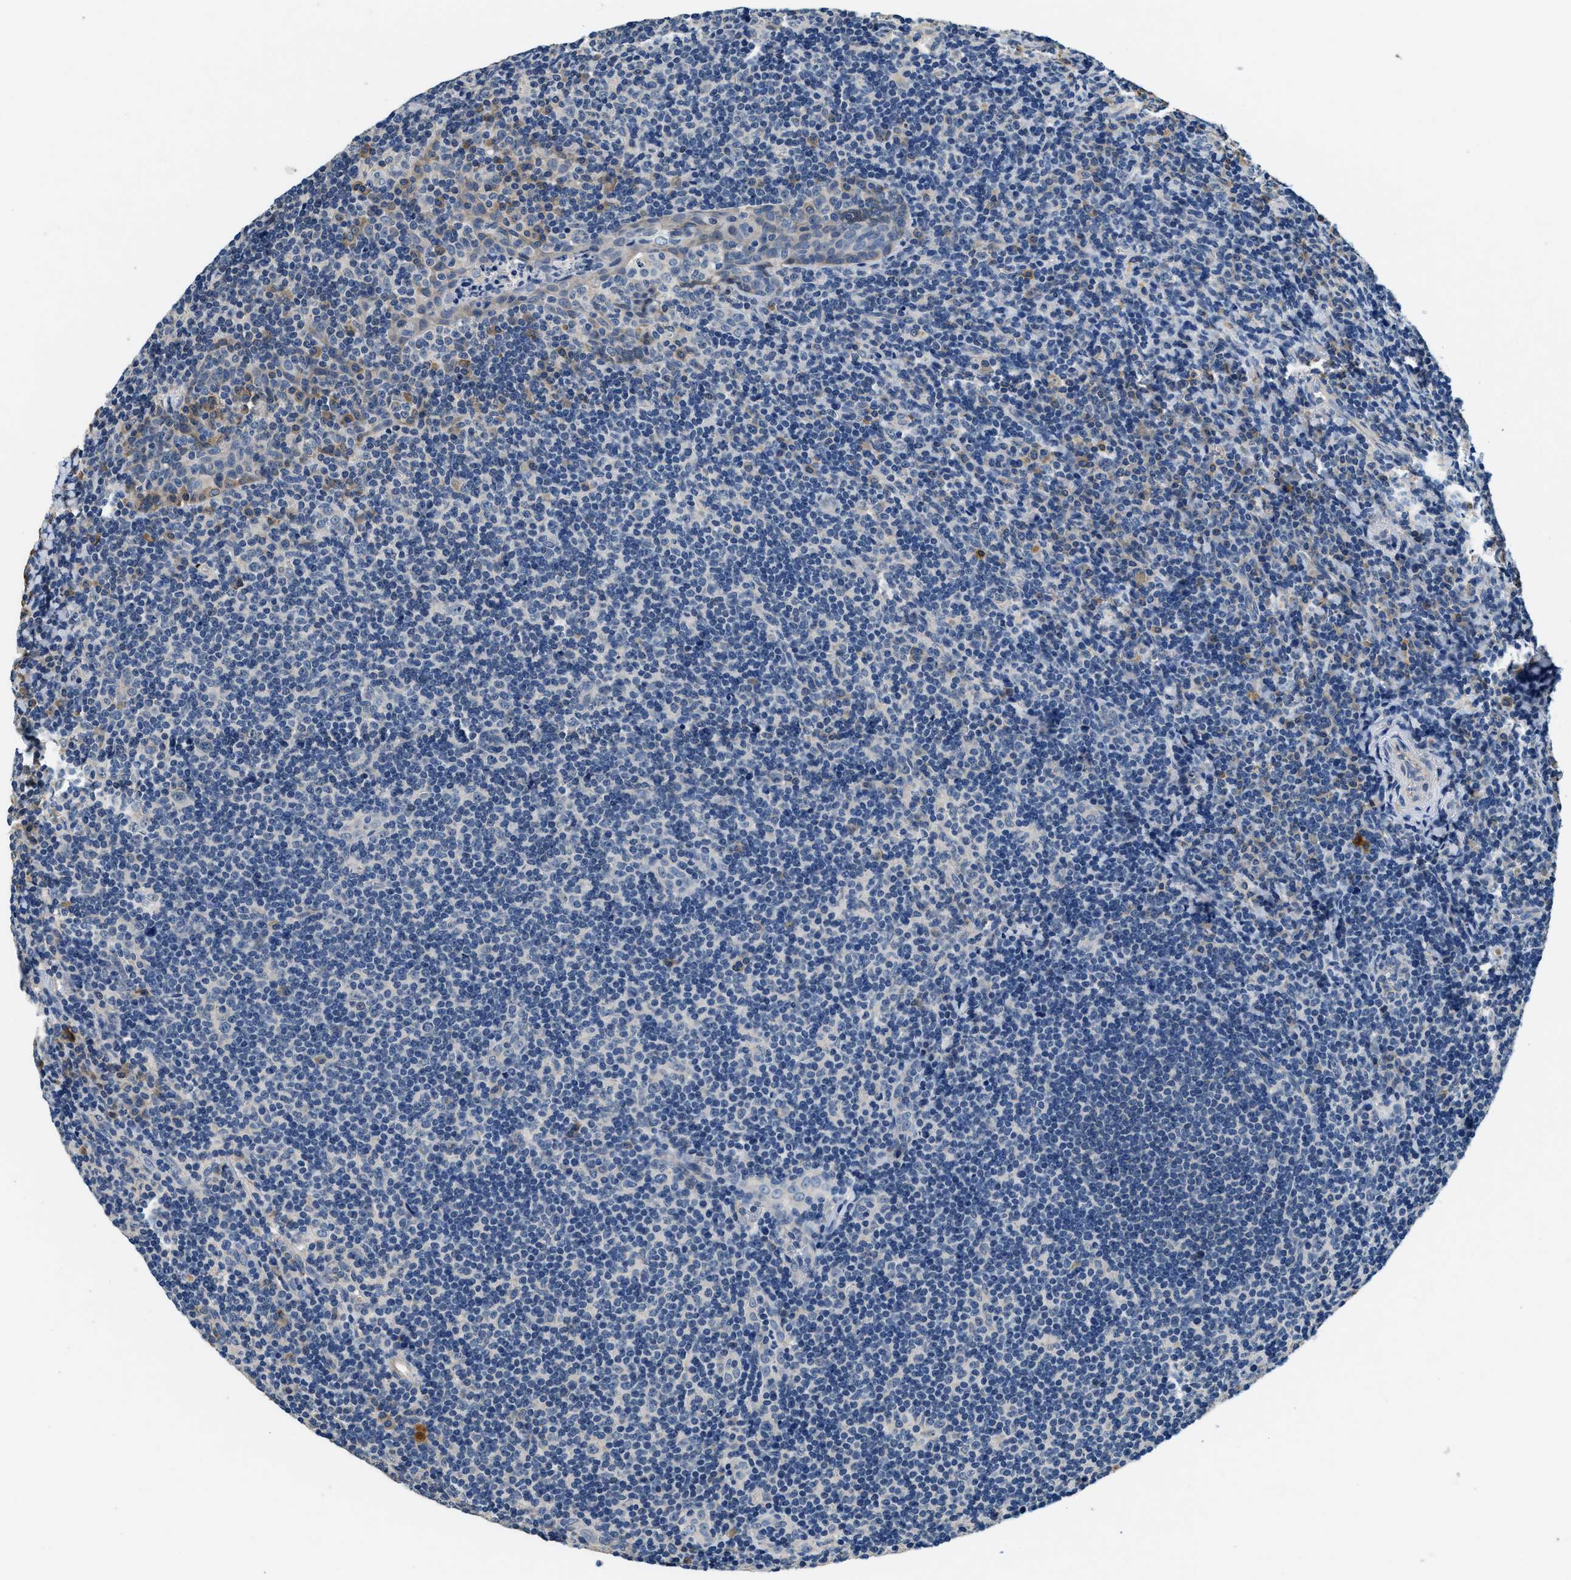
{"staining": {"intensity": "weak", "quantity": "<25%", "location": "cytoplasmic/membranous"}, "tissue": "tonsil", "cell_type": "Germinal center cells", "image_type": "normal", "snomed": [{"axis": "morphology", "description": "Normal tissue, NOS"}, {"axis": "topography", "description": "Tonsil"}], "caption": "Immunohistochemistry (IHC) histopathology image of unremarkable tonsil stained for a protein (brown), which displays no expression in germinal center cells.", "gene": "ALDH3A2", "patient": {"sex": "male", "age": 37}}